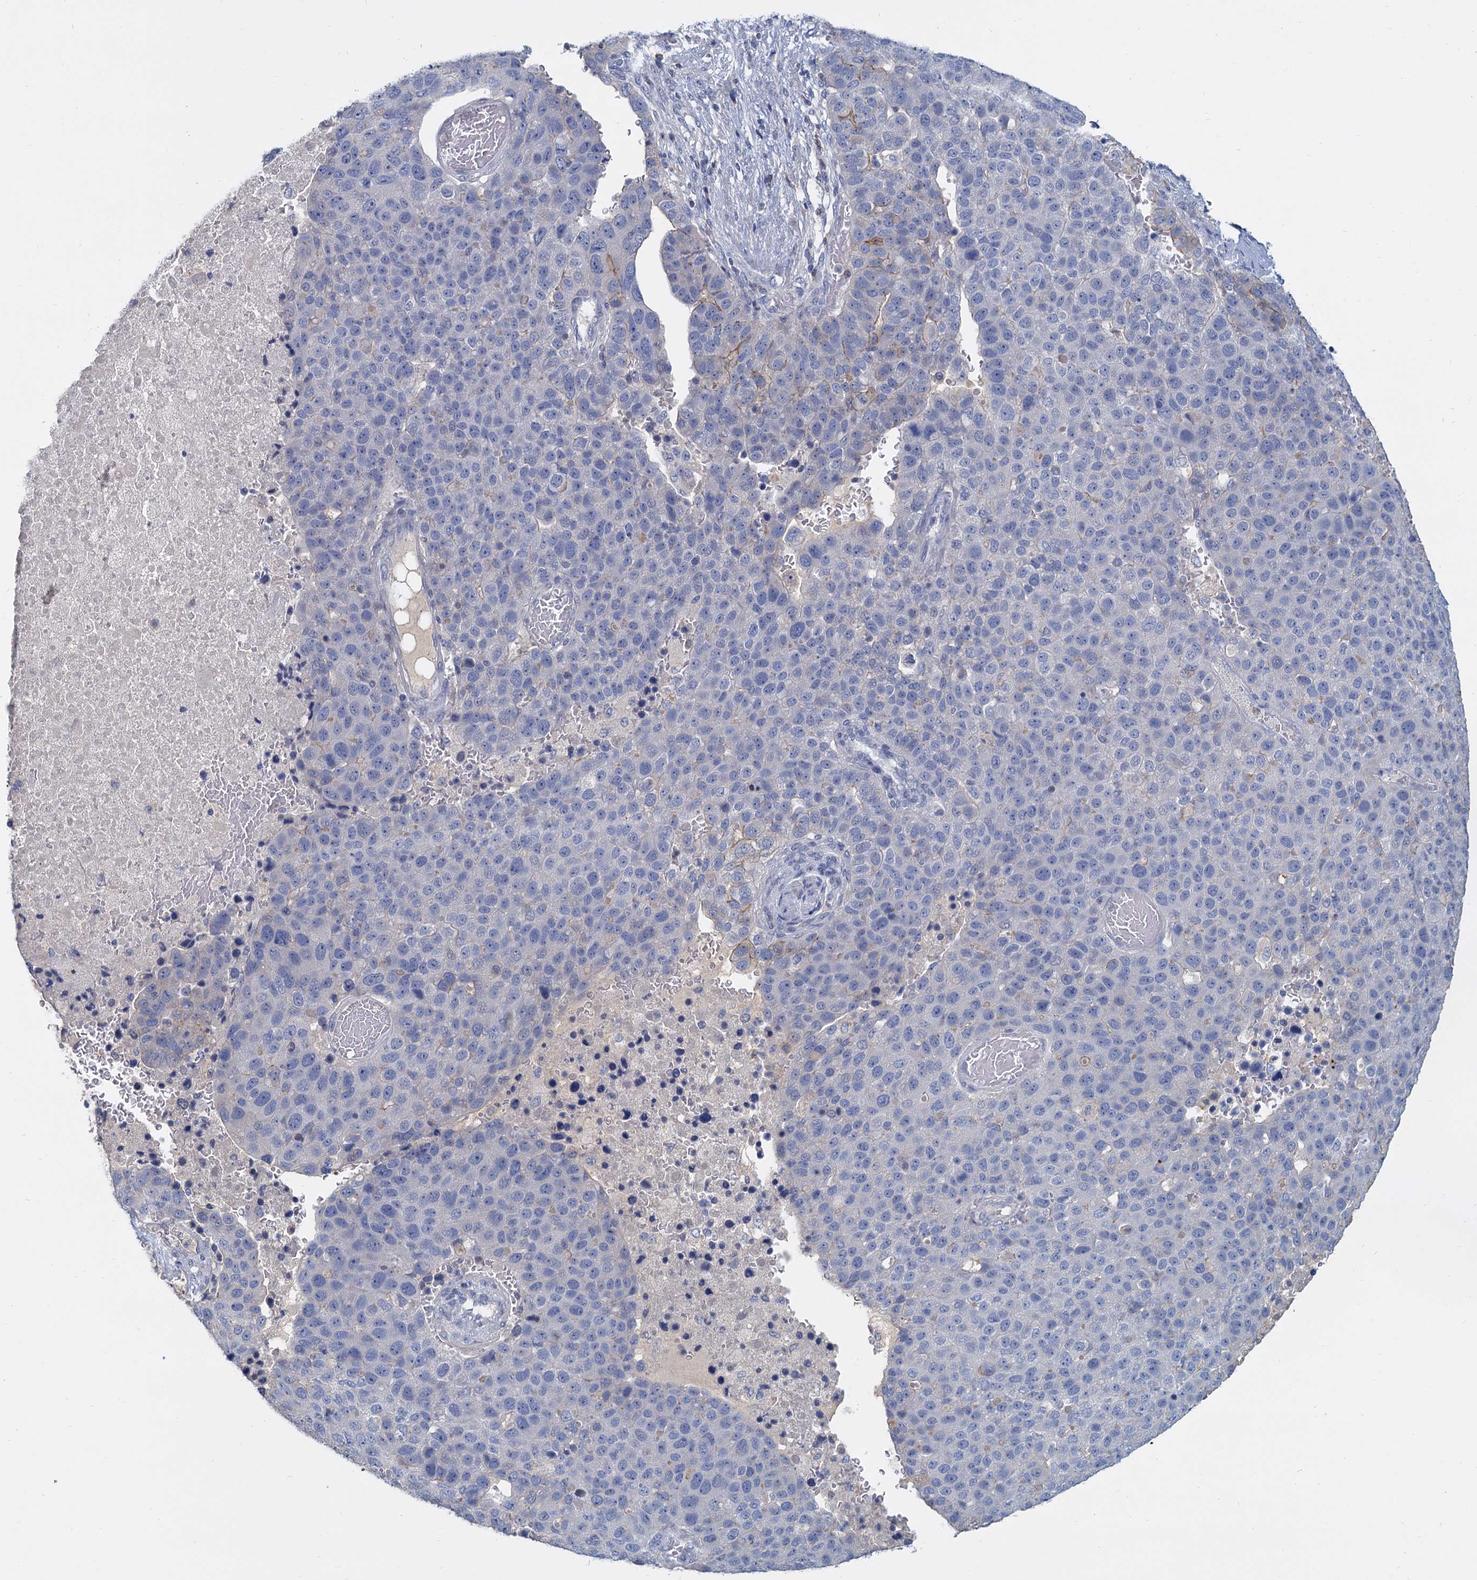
{"staining": {"intensity": "negative", "quantity": "none", "location": "none"}, "tissue": "pancreatic cancer", "cell_type": "Tumor cells", "image_type": "cancer", "snomed": [{"axis": "morphology", "description": "Adenocarcinoma, NOS"}, {"axis": "topography", "description": "Pancreas"}], "caption": "An IHC photomicrograph of pancreatic cancer (adenocarcinoma) is shown. There is no staining in tumor cells of pancreatic cancer (adenocarcinoma).", "gene": "ACSM3", "patient": {"sex": "female", "age": 61}}